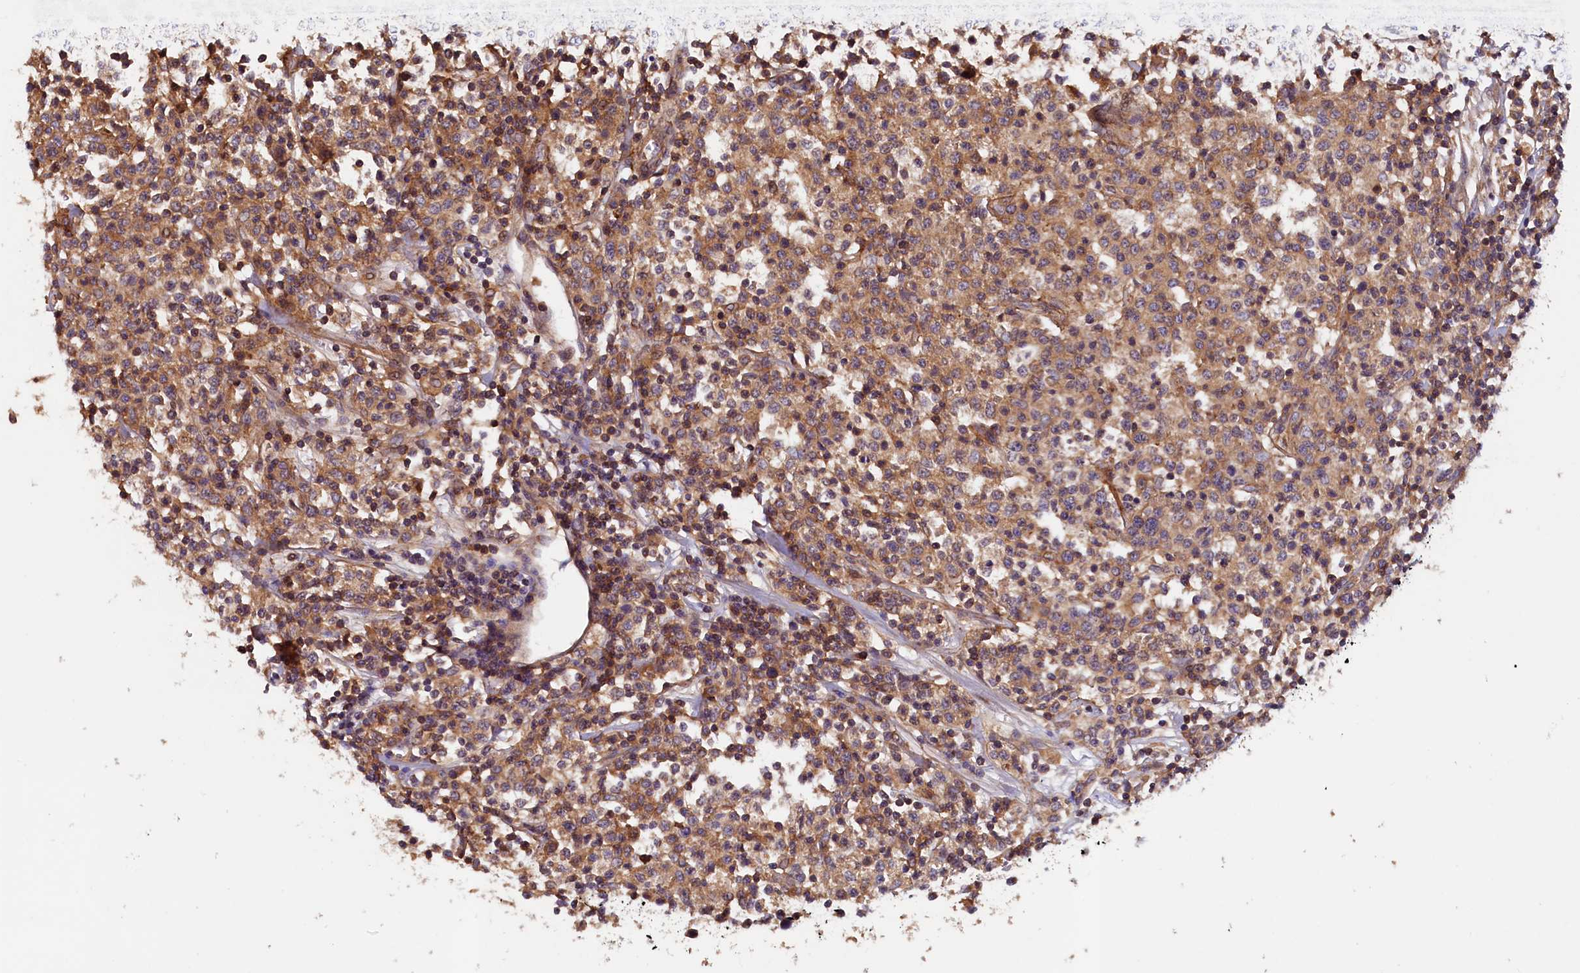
{"staining": {"intensity": "moderate", "quantity": ">75%", "location": "cytoplasmic/membranous"}, "tissue": "lymphoma", "cell_type": "Tumor cells", "image_type": "cancer", "snomed": [{"axis": "morphology", "description": "Malignant lymphoma, non-Hodgkin's type, Low grade"}, {"axis": "topography", "description": "Small intestine"}], "caption": "Tumor cells demonstrate medium levels of moderate cytoplasmic/membranous expression in approximately >75% of cells in low-grade malignant lymphoma, non-Hodgkin's type.", "gene": "DUOXA1", "patient": {"sex": "female", "age": 59}}